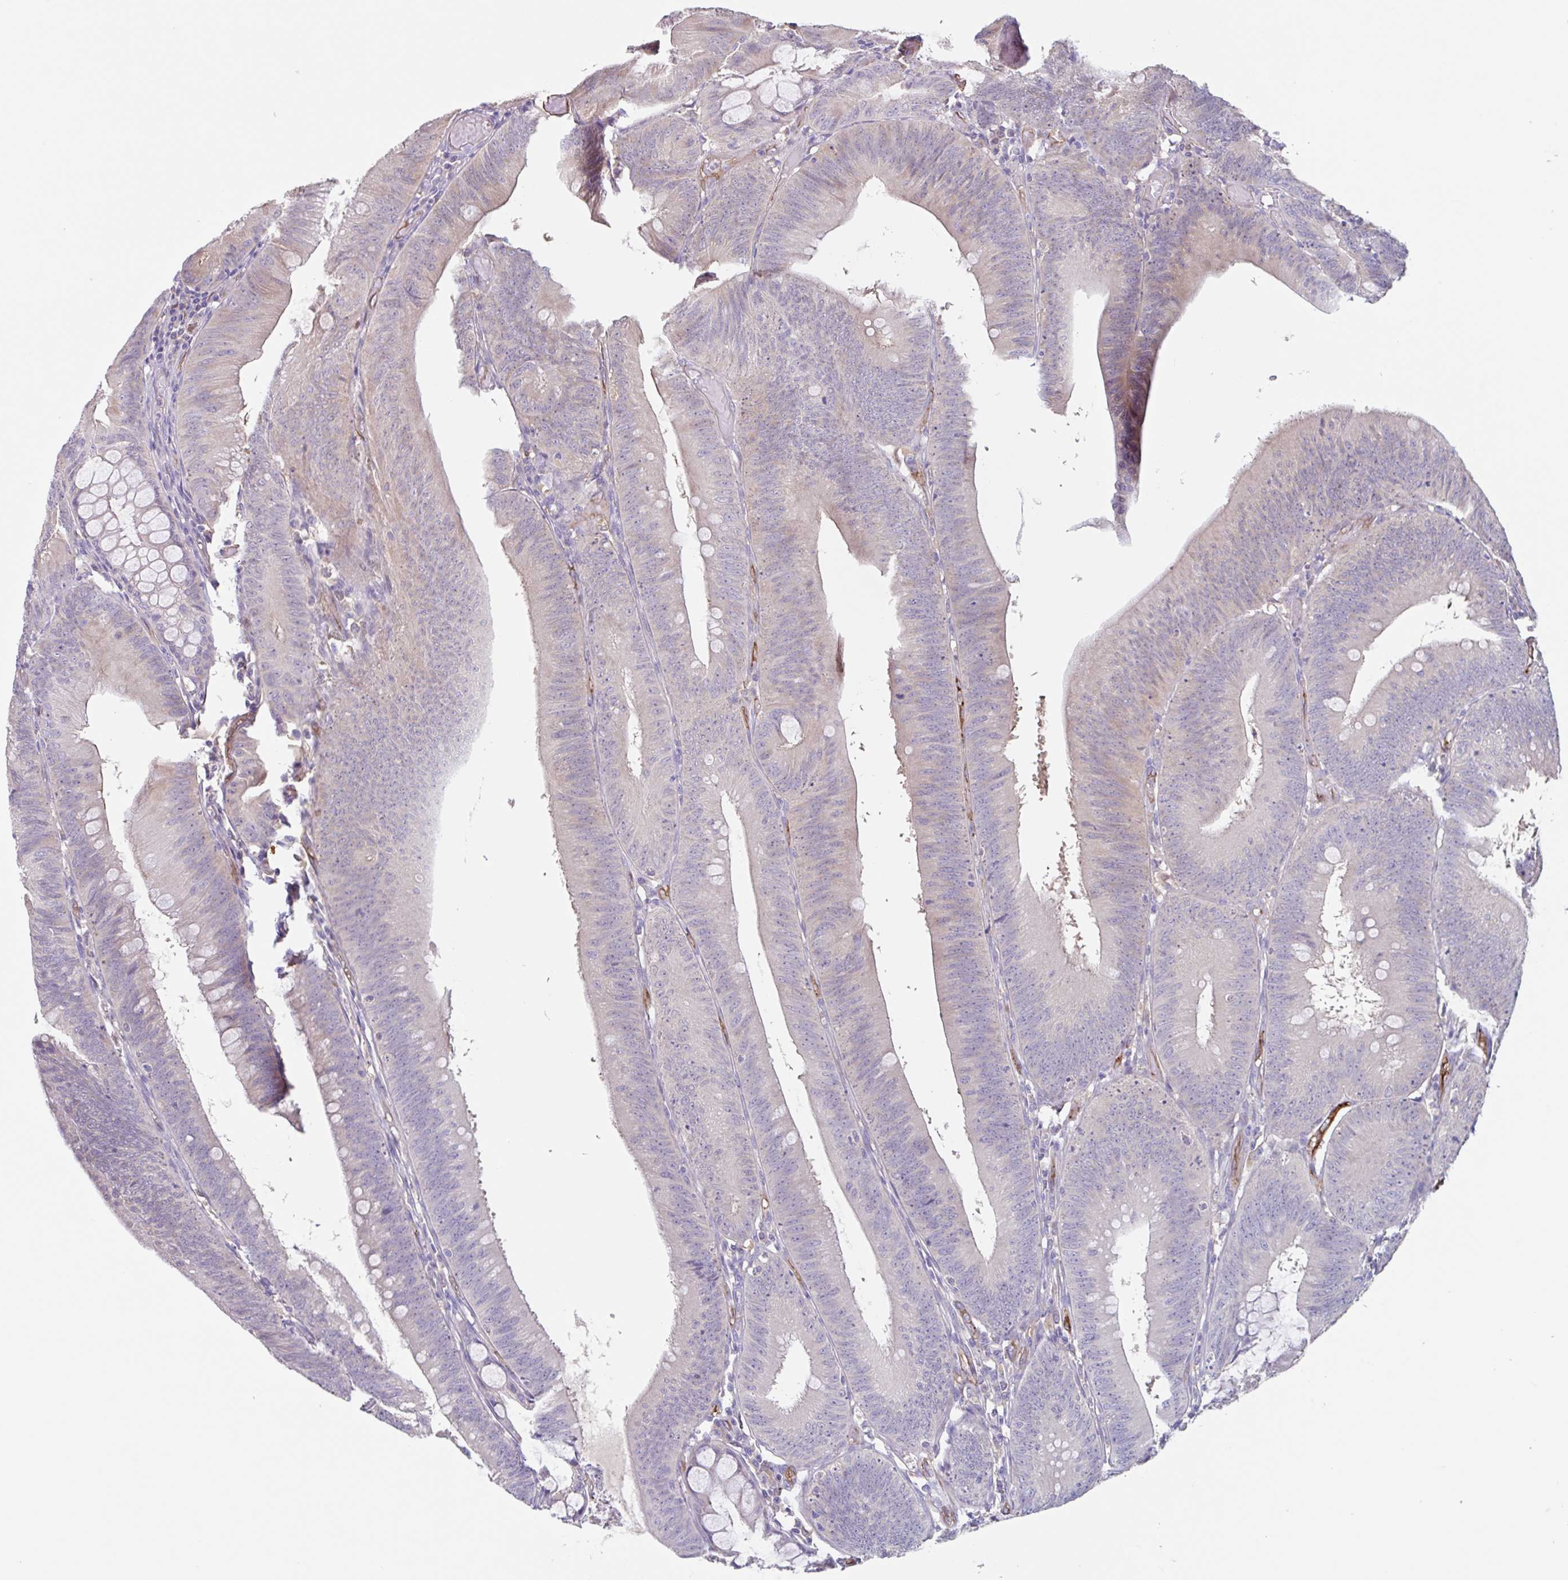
{"staining": {"intensity": "weak", "quantity": "25%-75%", "location": "cytoplasmic/membranous"}, "tissue": "colorectal cancer", "cell_type": "Tumor cells", "image_type": "cancer", "snomed": [{"axis": "morphology", "description": "Adenocarcinoma, NOS"}, {"axis": "topography", "description": "Colon"}], "caption": "The immunohistochemical stain highlights weak cytoplasmic/membranous positivity in tumor cells of adenocarcinoma (colorectal) tissue.", "gene": "EHD4", "patient": {"sex": "male", "age": 84}}